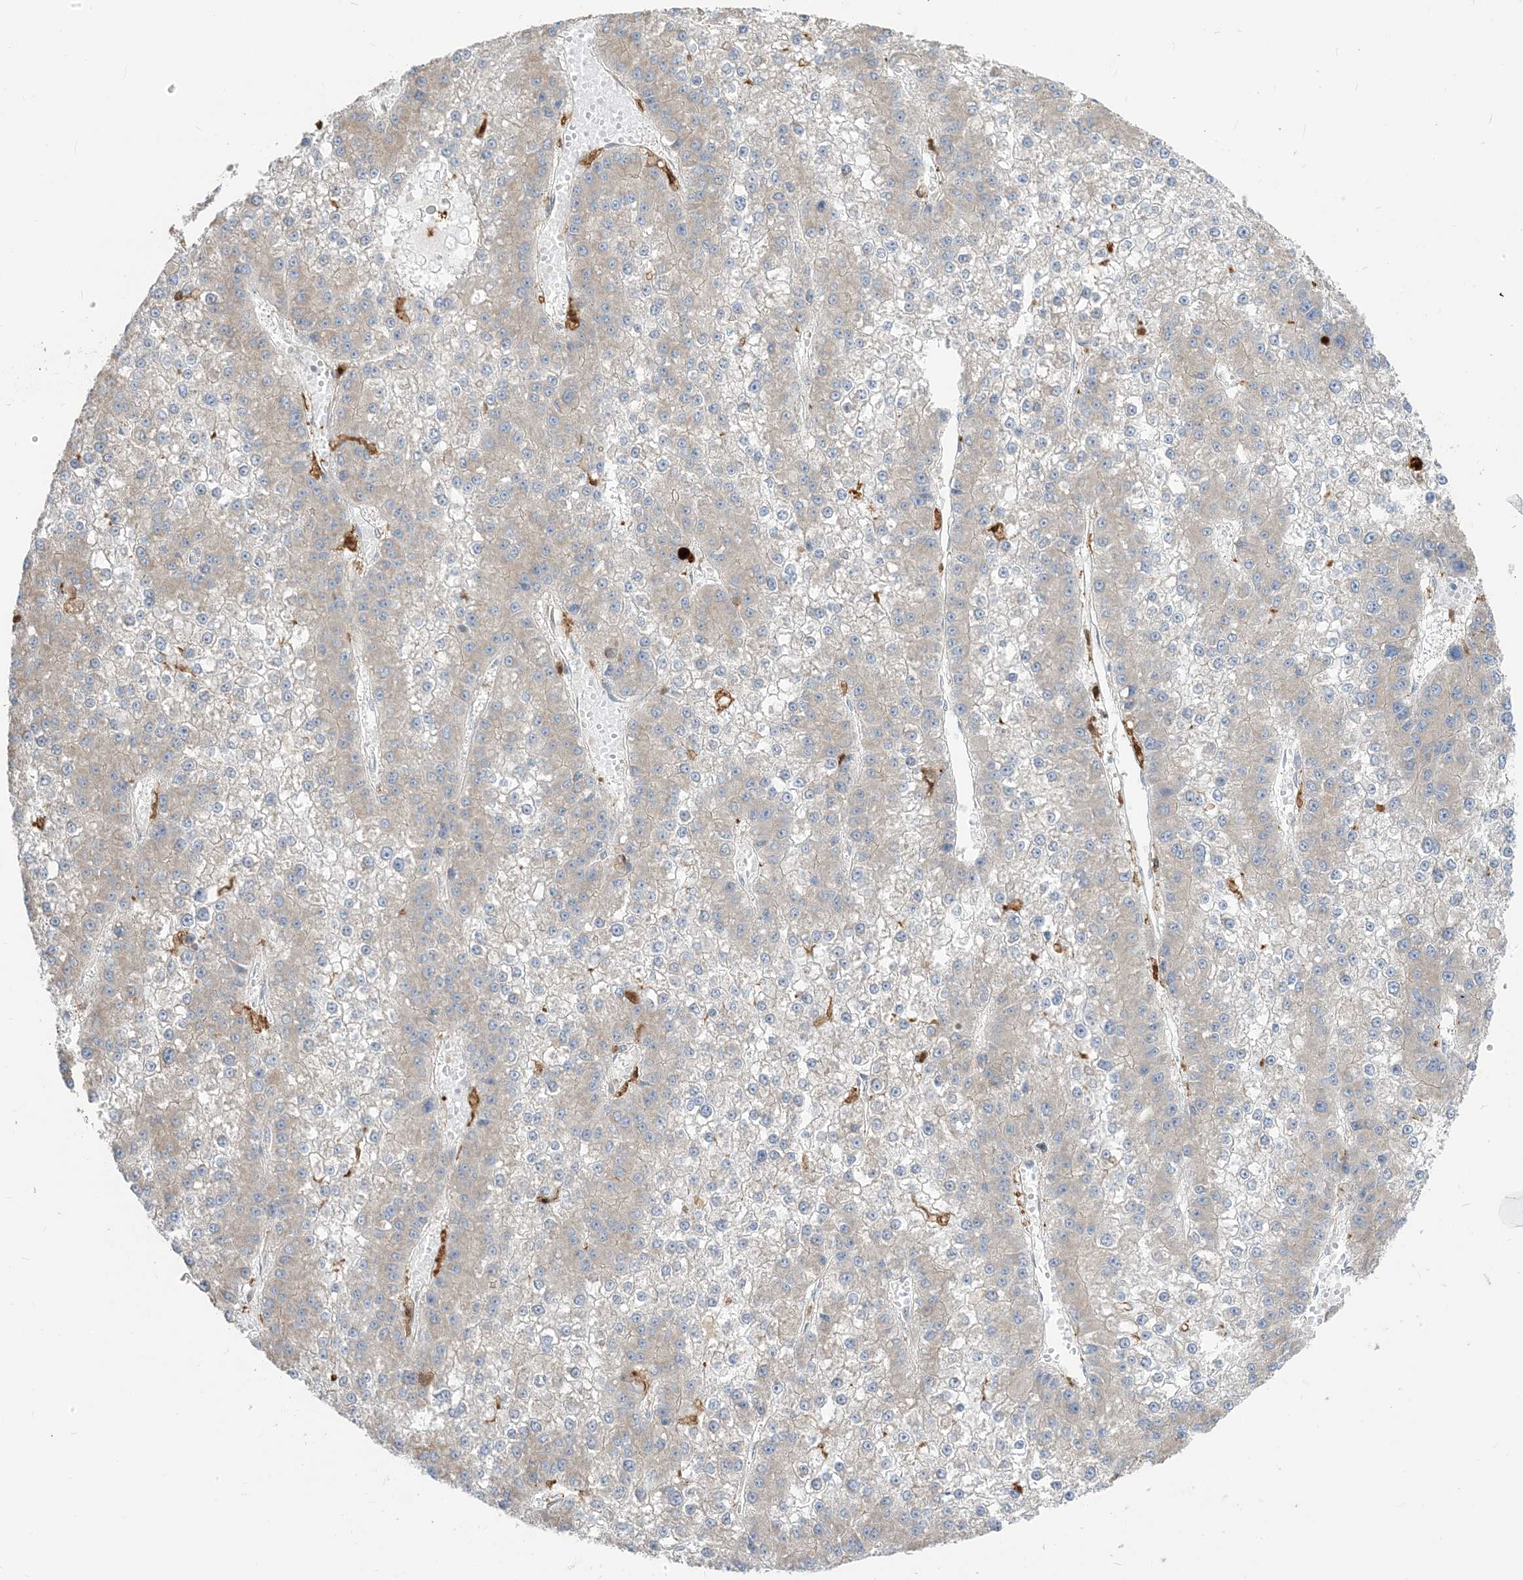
{"staining": {"intensity": "weak", "quantity": "<25%", "location": "cytoplasmic/membranous"}, "tissue": "liver cancer", "cell_type": "Tumor cells", "image_type": "cancer", "snomed": [{"axis": "morphology", "description": "Carcinoma, Hepatocellular, NOS"}, {"axis": "topography", "description": "Liver"}], "caption": "Tumor cells show no significant positivity in liver hepatocellular carcinoma. (DAB immunohistochemistry (IHC) visualized using brightfield microscopy, high magnification).", "gene": "NAGK", "patient": {"sex": "female", "age": 73}}